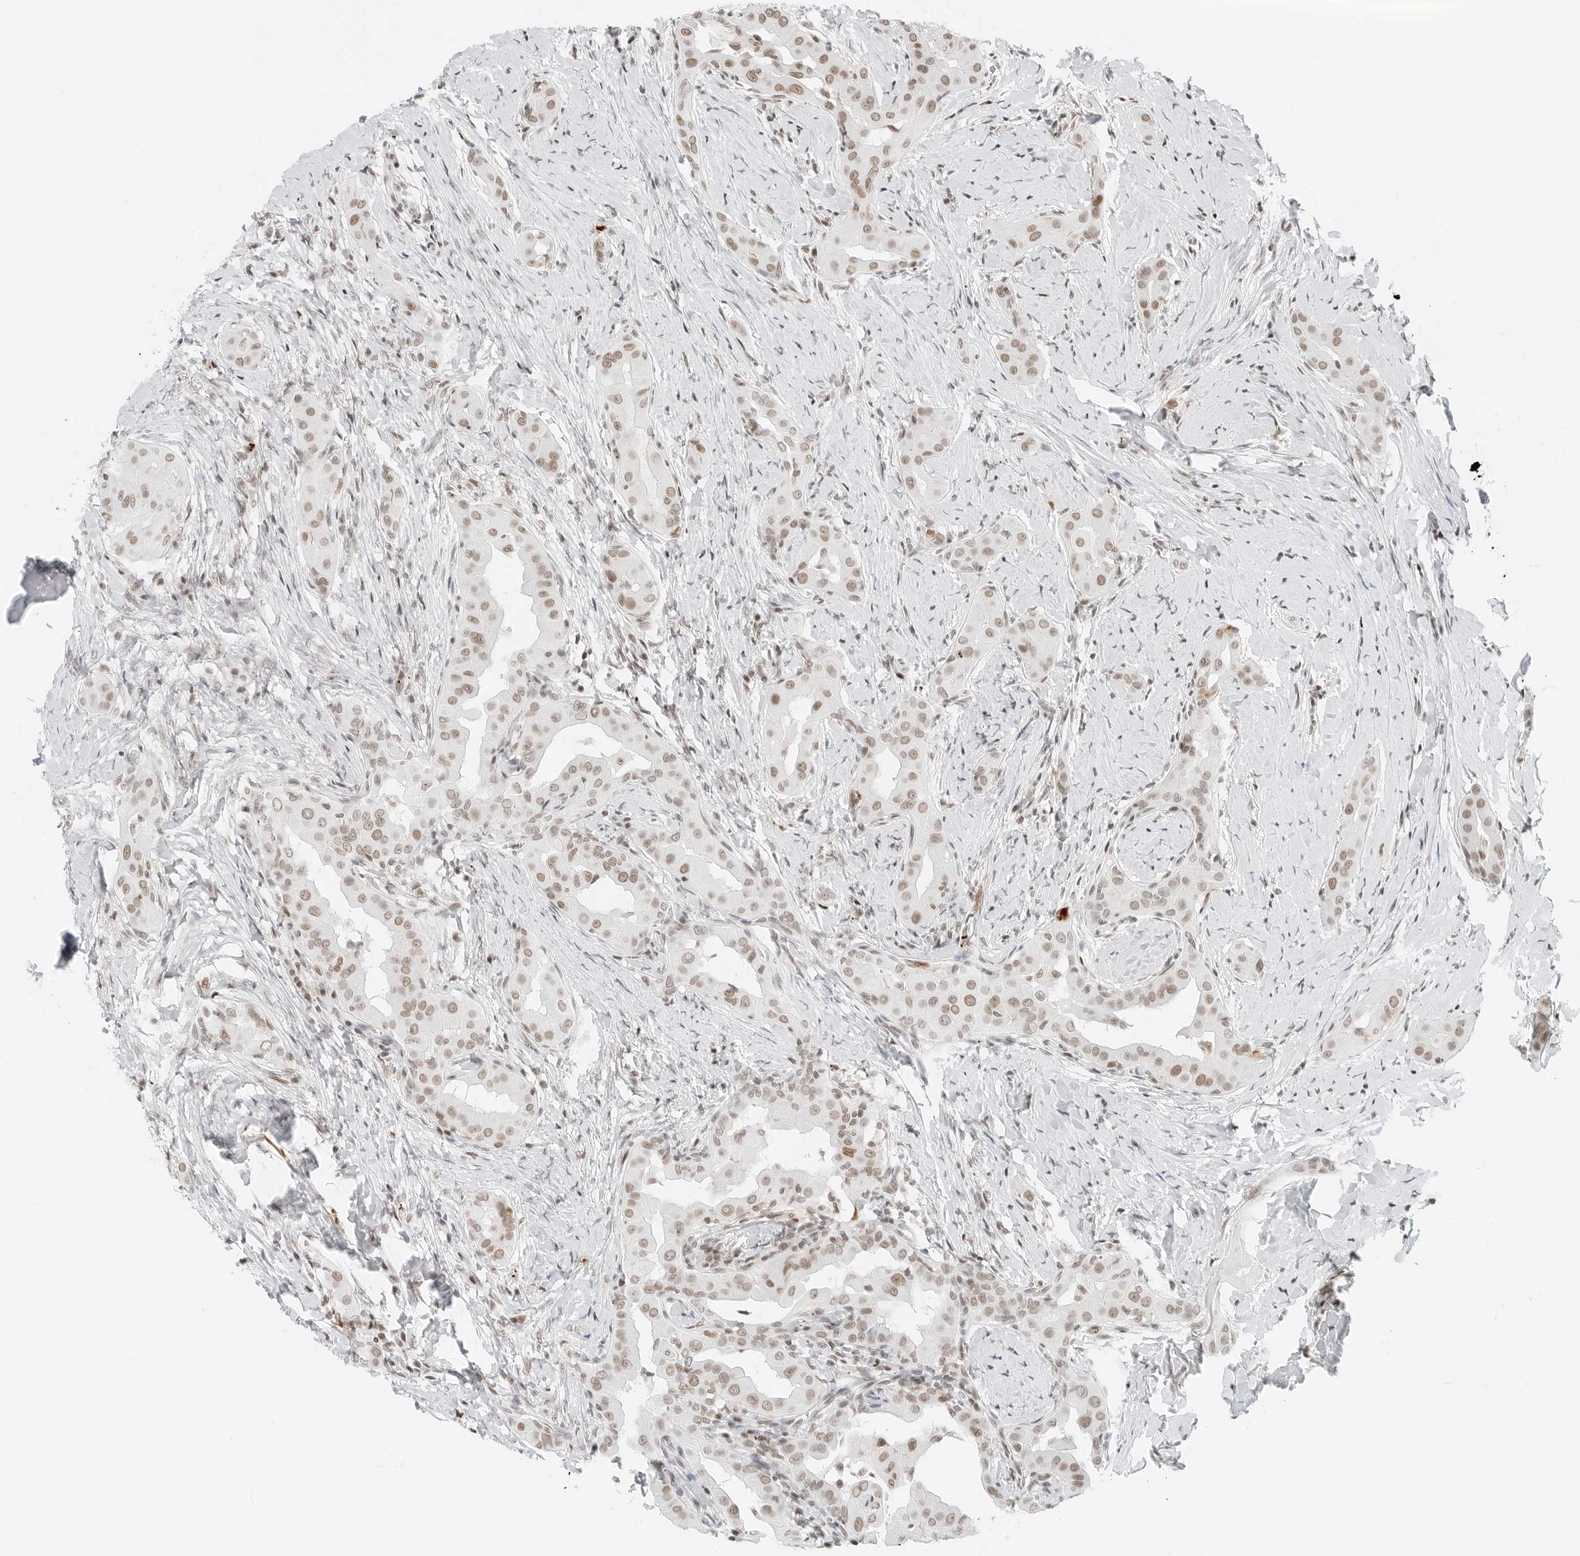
{"staining": {"intensity": "moderate", "quantity": ">75%", "location": "nuclear"}, "tissue": "thyroid cancer", "cell_type": "Tumor cells", "image_type": "cancer", "snomed": [{"axis": "morphology", "description": "Papillary adenocarcinoma, NOS"}, {"axis": "topography", "description": "Thyroid gland"}], "caption": "Papillary adenocarcinoma (thyroid) stained with immunohistochemistry (IHC) demonstrates moderate nuclear expression in about >75% of tumor cells.", "gene": "CRTC2", "patient": {"sex": "male", "age": 33}}